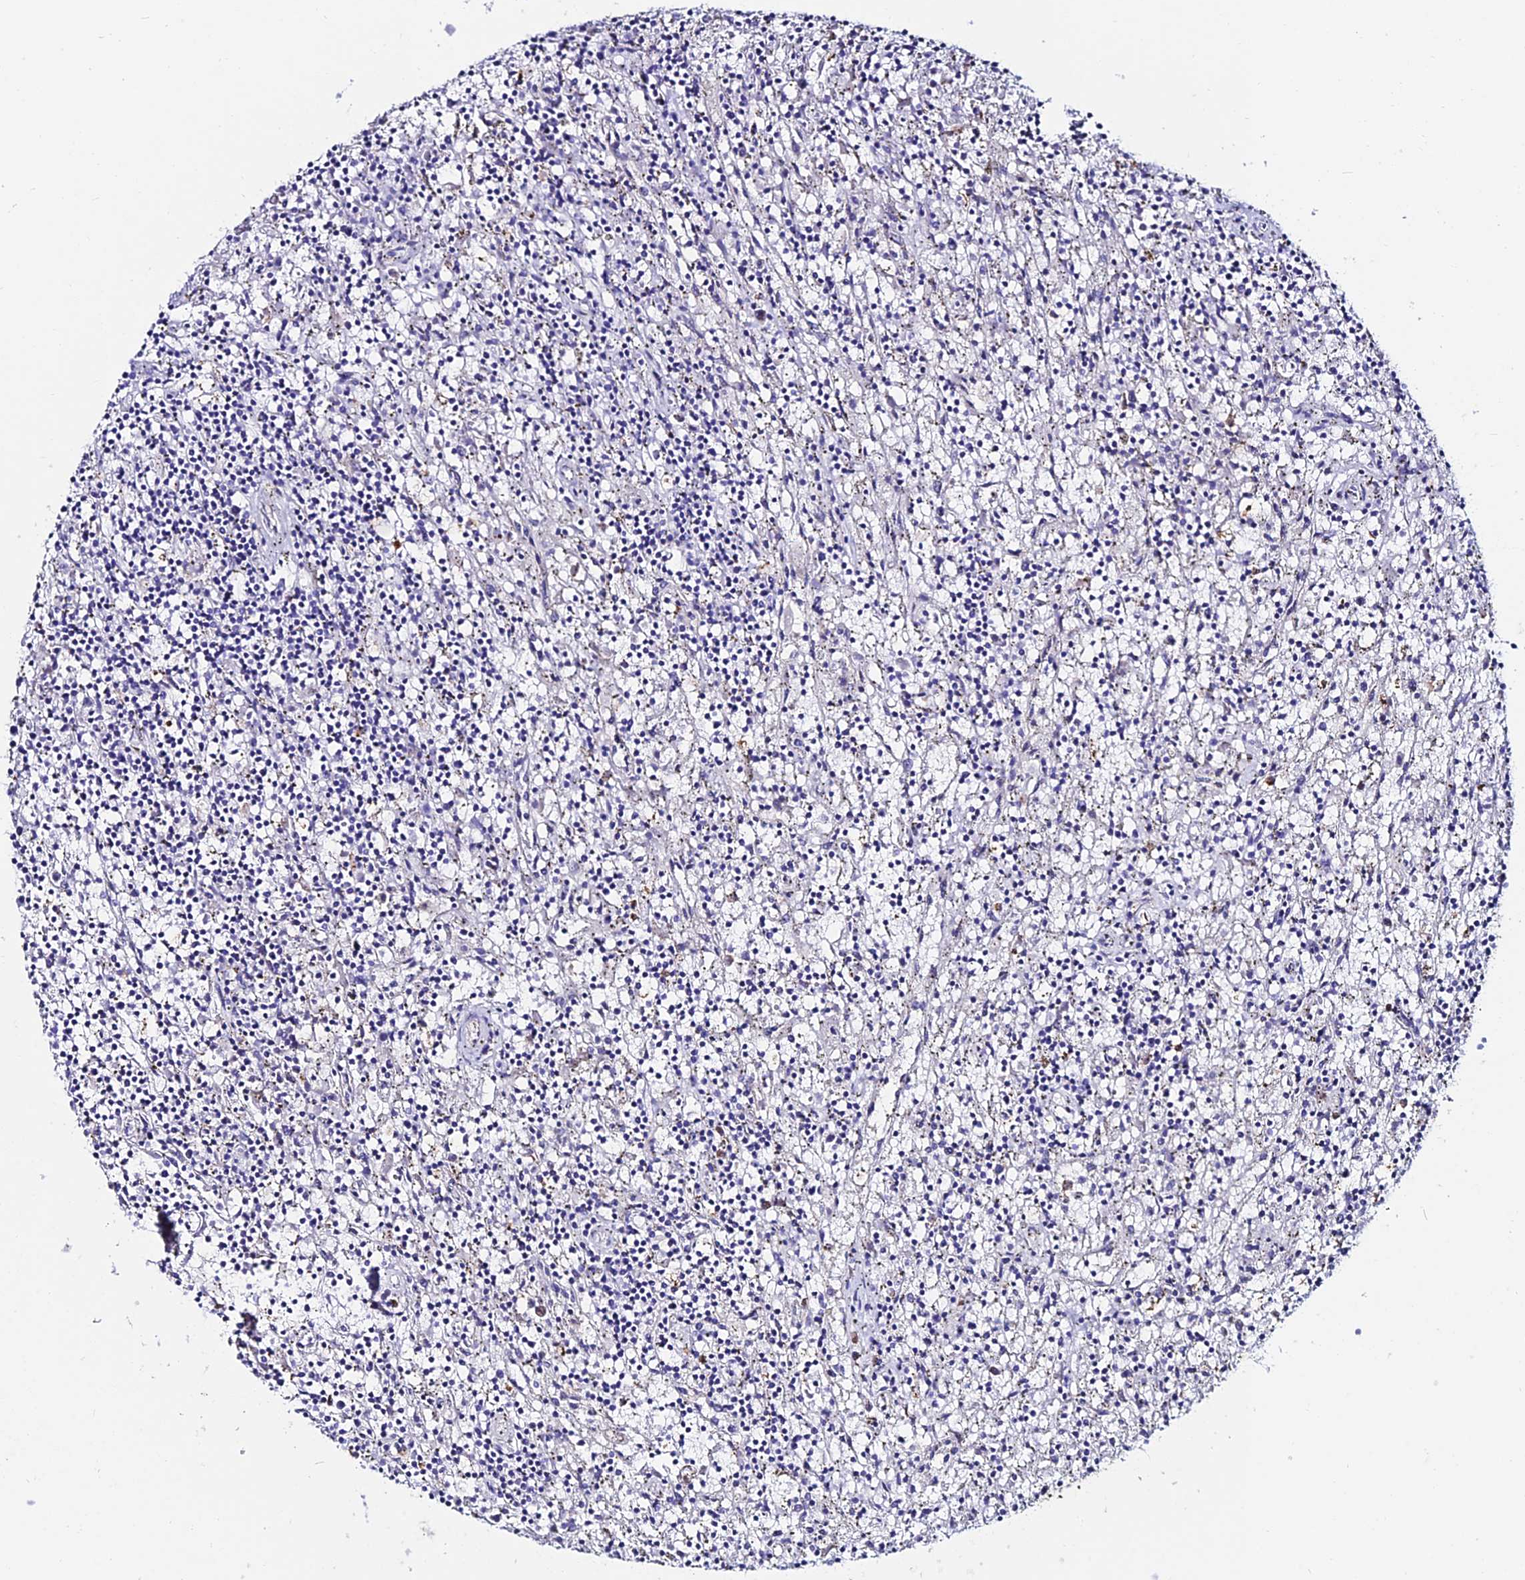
{"staining": {"intensity": "negative", "quantity": "none", "location": "none"}, "tissue": "lymphoma", "cell_type": "Tumor cells", "image_type": "cancer", "snomed": [{"axis": "morphology", "description": "Malignant lymphoma, non-Hodgkin's type, Low grade"}, {"axis": "topography", "description": "Spleen"}], "caption": "An immunohistochemistry histopathology image of lymphoma is shown. There is no staining in tumor cells of lymphoma.", "gene": "SLC25A16", "patient": {"sex": "male", "age": 76}}